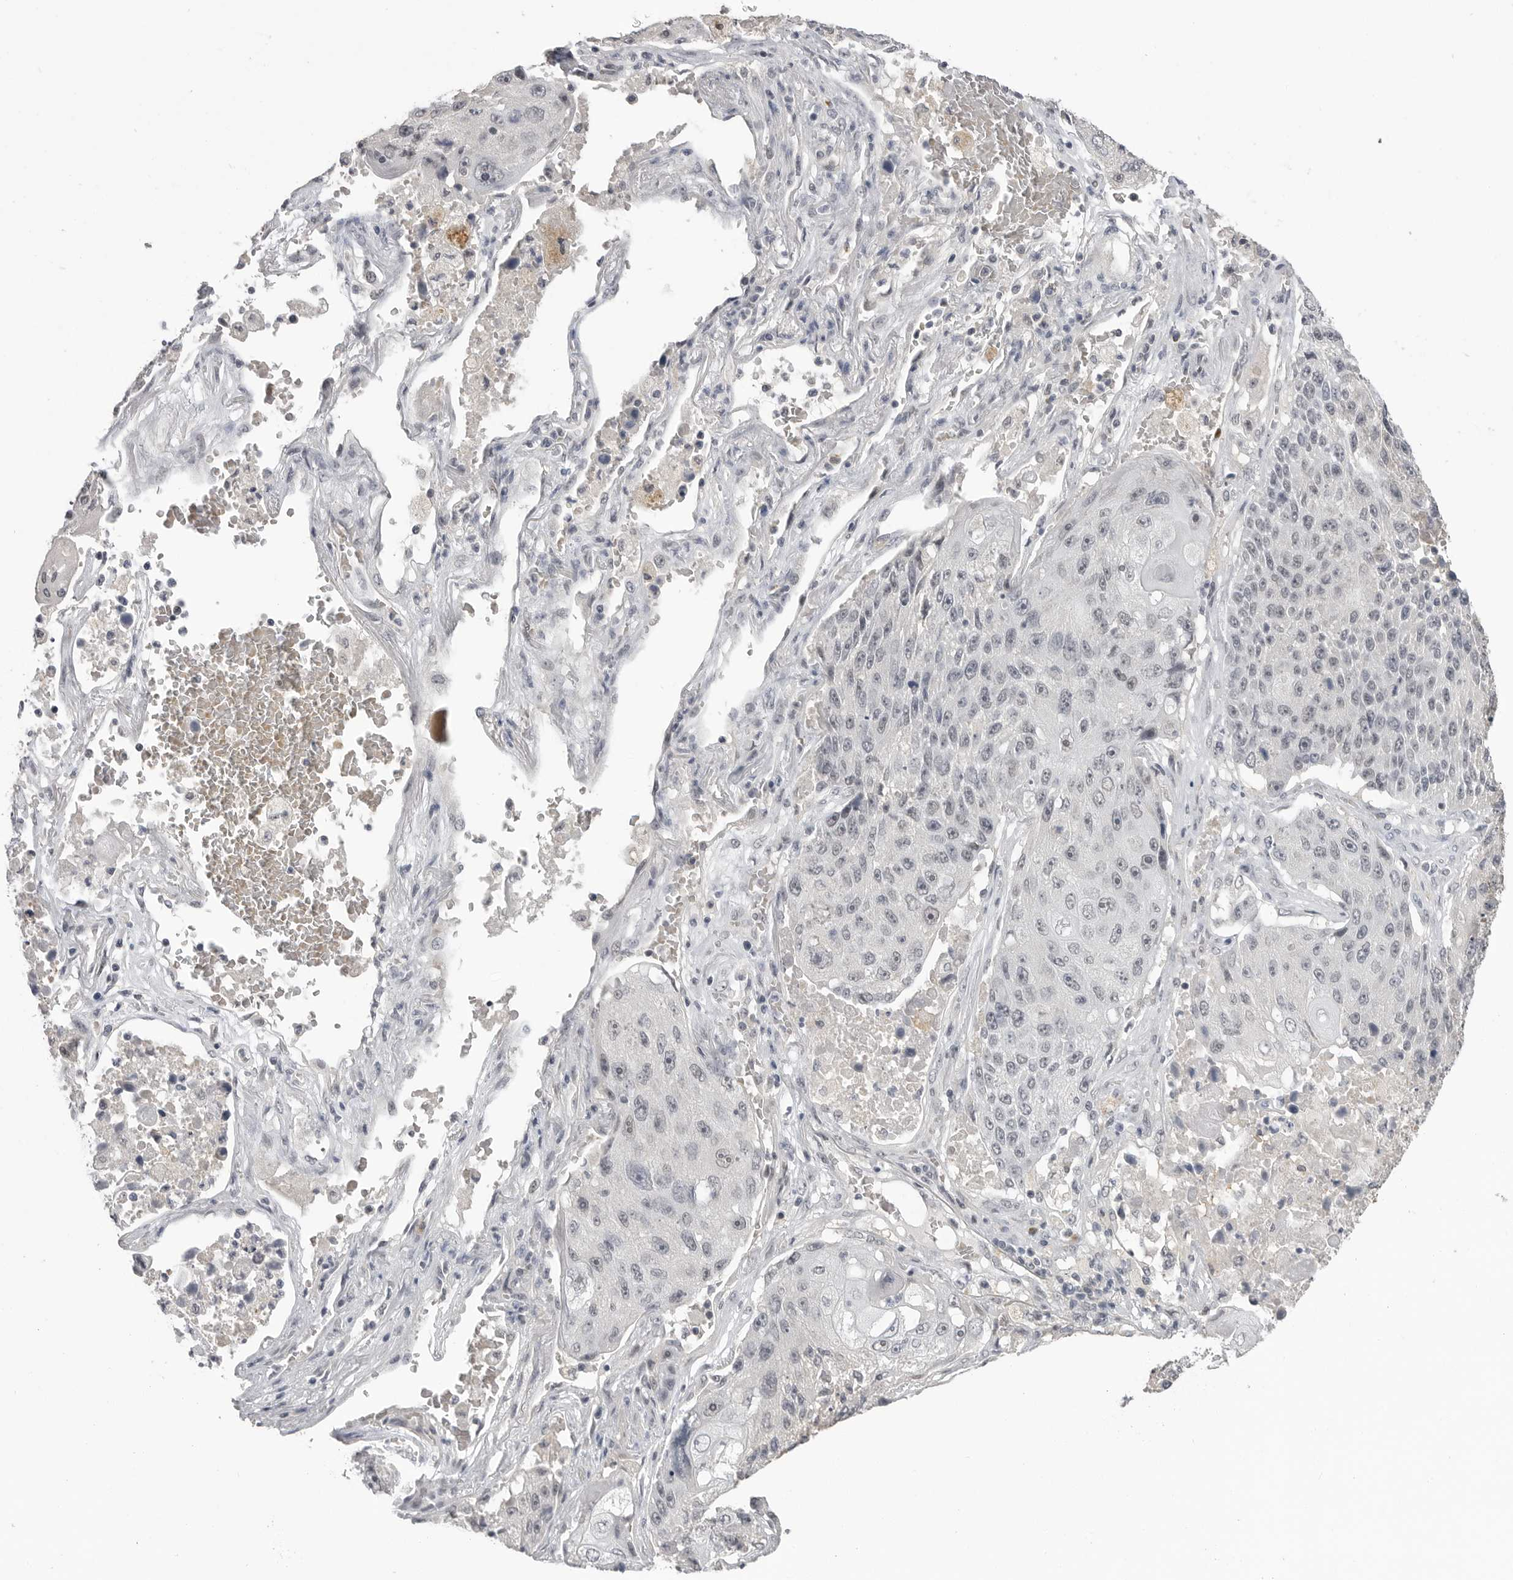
{"staining": {"intensity": "negative", "quantity": "none", "location": "none"}, "tissue": "lung cancer", "cell_type": "Tumor cells", "image_type": "cancer", "snomed": [{"axis": "morphology", "description": "Squamous cell carcinoma, NOS"}, {"axis": "topography", "description": "Lung"}], "caption": "DAB (3,3'-diaminobenzidine) immunohistochemical staining of human squamous cell carcinoma (lung) exhibits no significant positivity in tumor cells. The staining was performed using DAB to visualize the protein expression in brown, while the nuclei were stained in blue with hematoxylin (Magnification: 20x).", "gene": "PLEKHF1", "patient": {"sex": "male", "age": 61}}